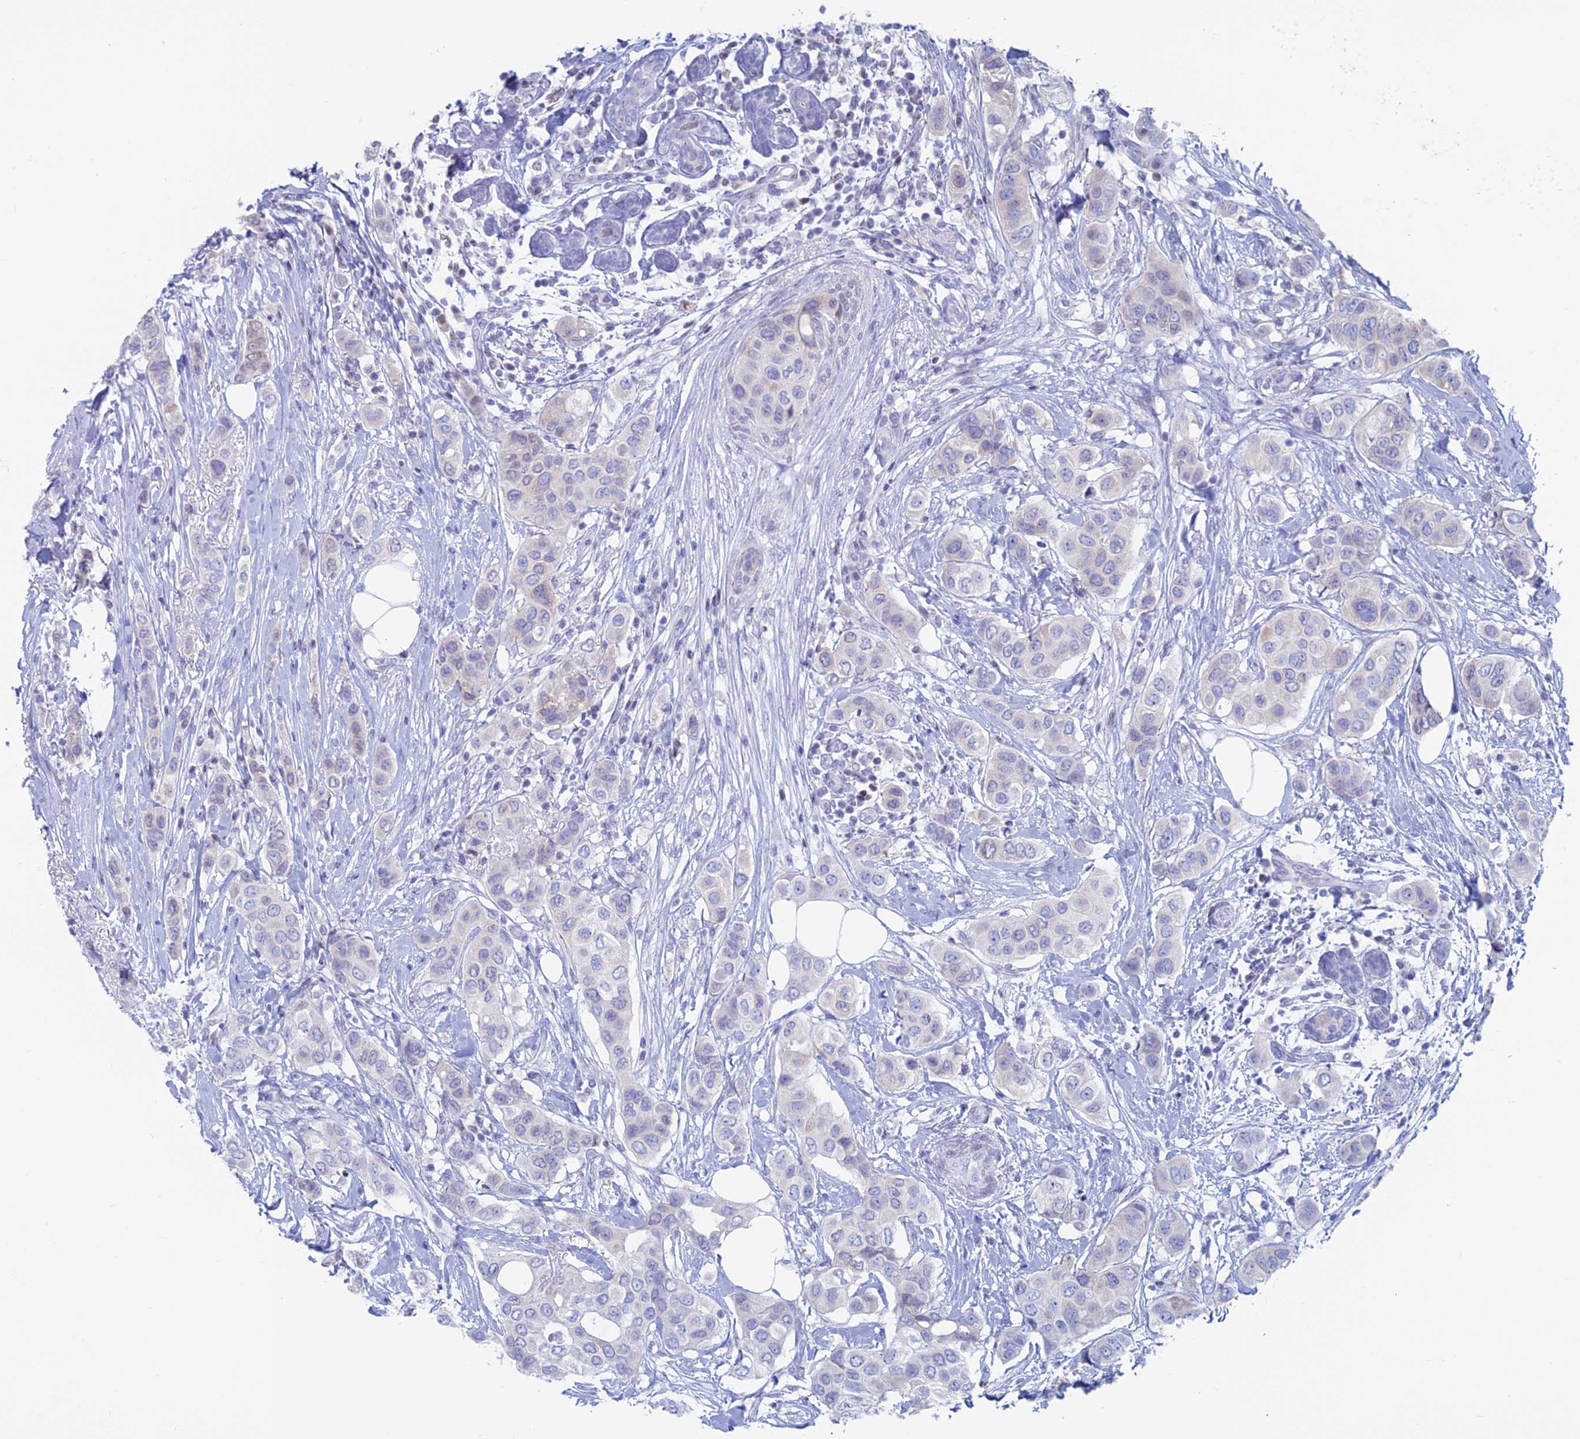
{"staining": {"intensity": "negative", "quantity": "none", "location": "none"}, "tissue": "breast cancer", "cell_type": "Tumor cells", "image_type": "cancer", "snomed": [{"axis": "morphology", "description": "Lobular carcinoma"}, {"axis": "topography", "description": "Breast"}], "caption": "Human breast lobular carcinoma stained for a protein using immunohistochemistry displays no positivity in tumor cells.", "gene": "CERS6", "patient": {"sex": "female", "age": 51}}